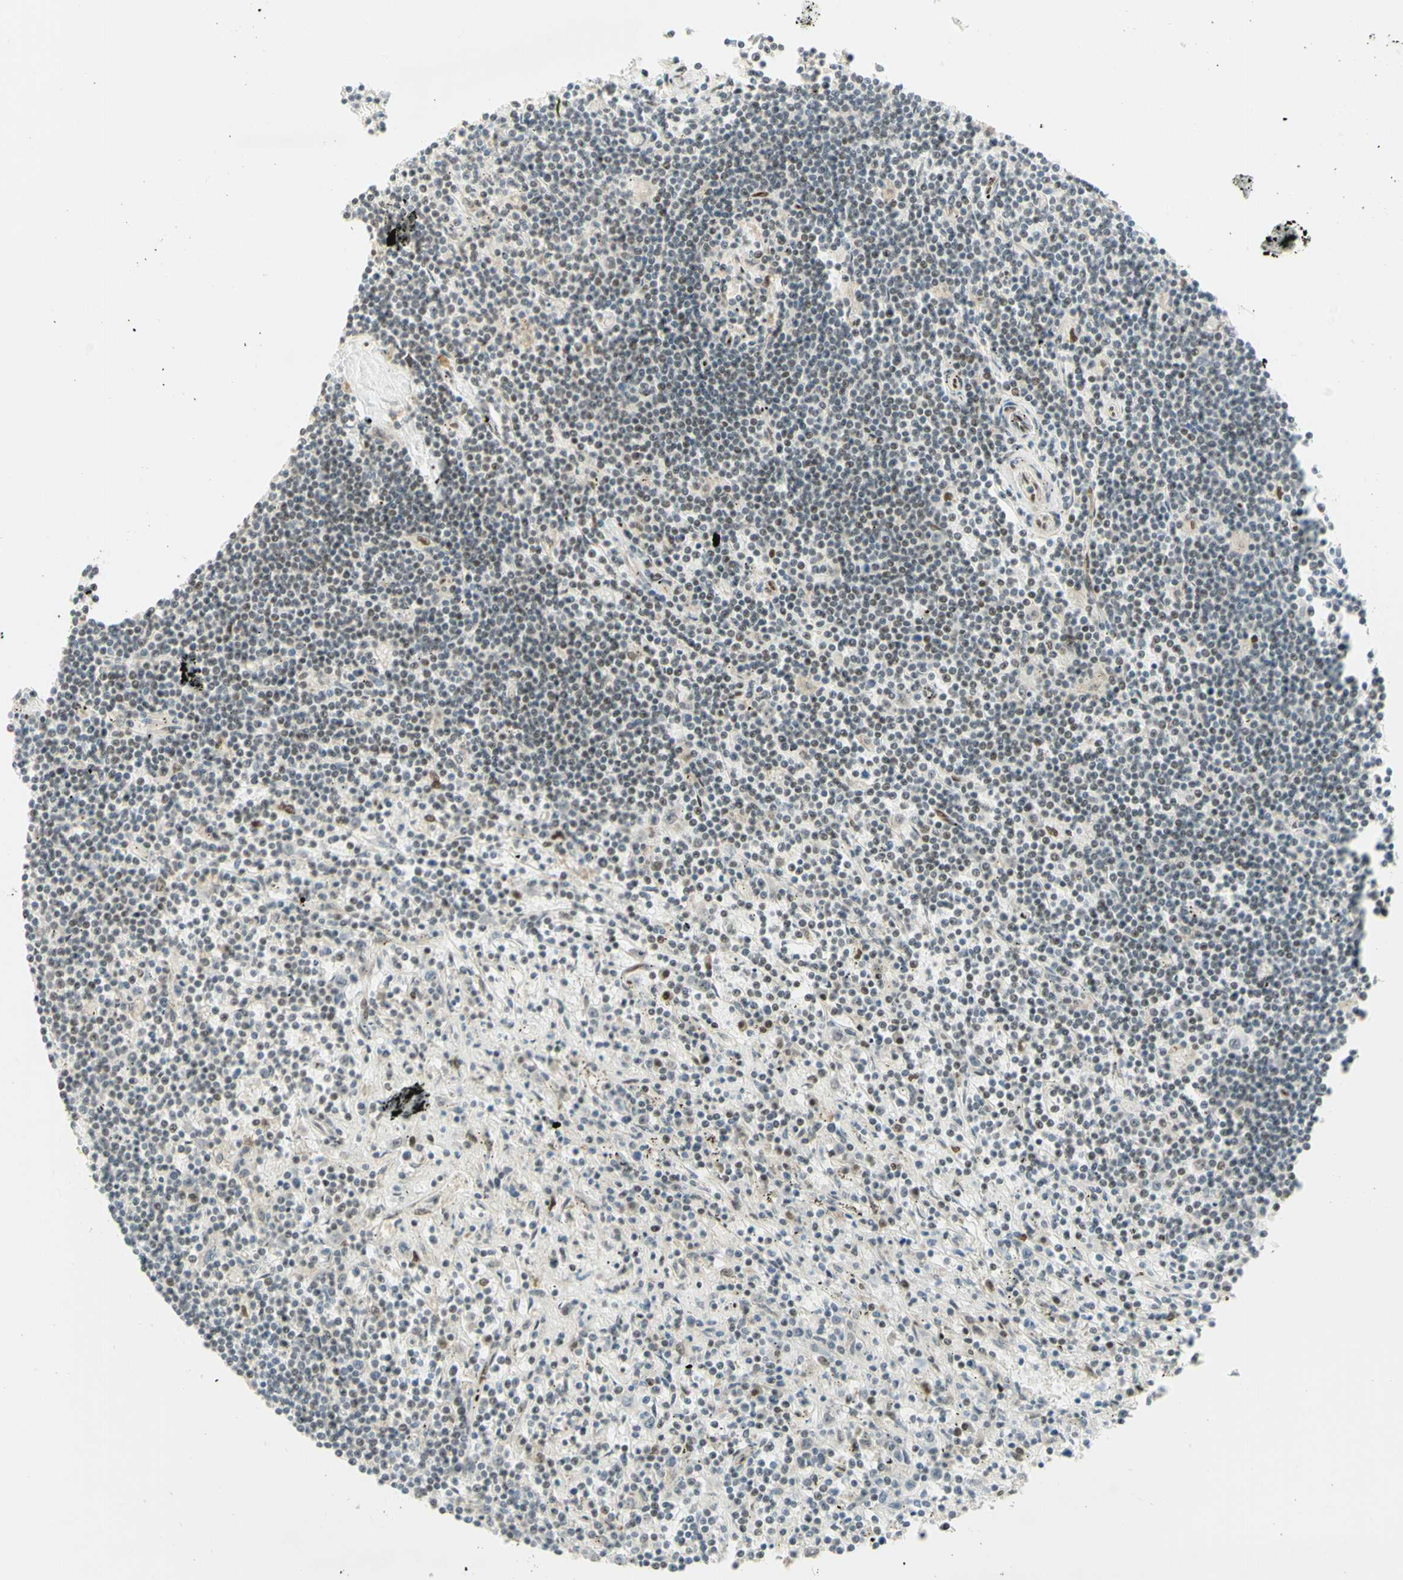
{"staining": {"intensity": "weak", "quantity": "25%-75%", "location": "nuclear"}, "tissue": "lymphoma", "cell_type": "Tumor cells", "image_type": "cancer", "snomed": [{"axis": "morphology", "description": "Malignant lymphoma, non-Hodgkin's type, Low grade"}, {"axis": "topography", "description": "Spleen"}], "caption": "High-power microscopy captured an immunohistochemistry image of malignant lymphoma, non-Hodgkin's type (low-grade), revealing weak nuclear expression in about 25%-75% of tumor cells.", "gene": "DDX1", "patient": {"sex": "male", "age": 76}}